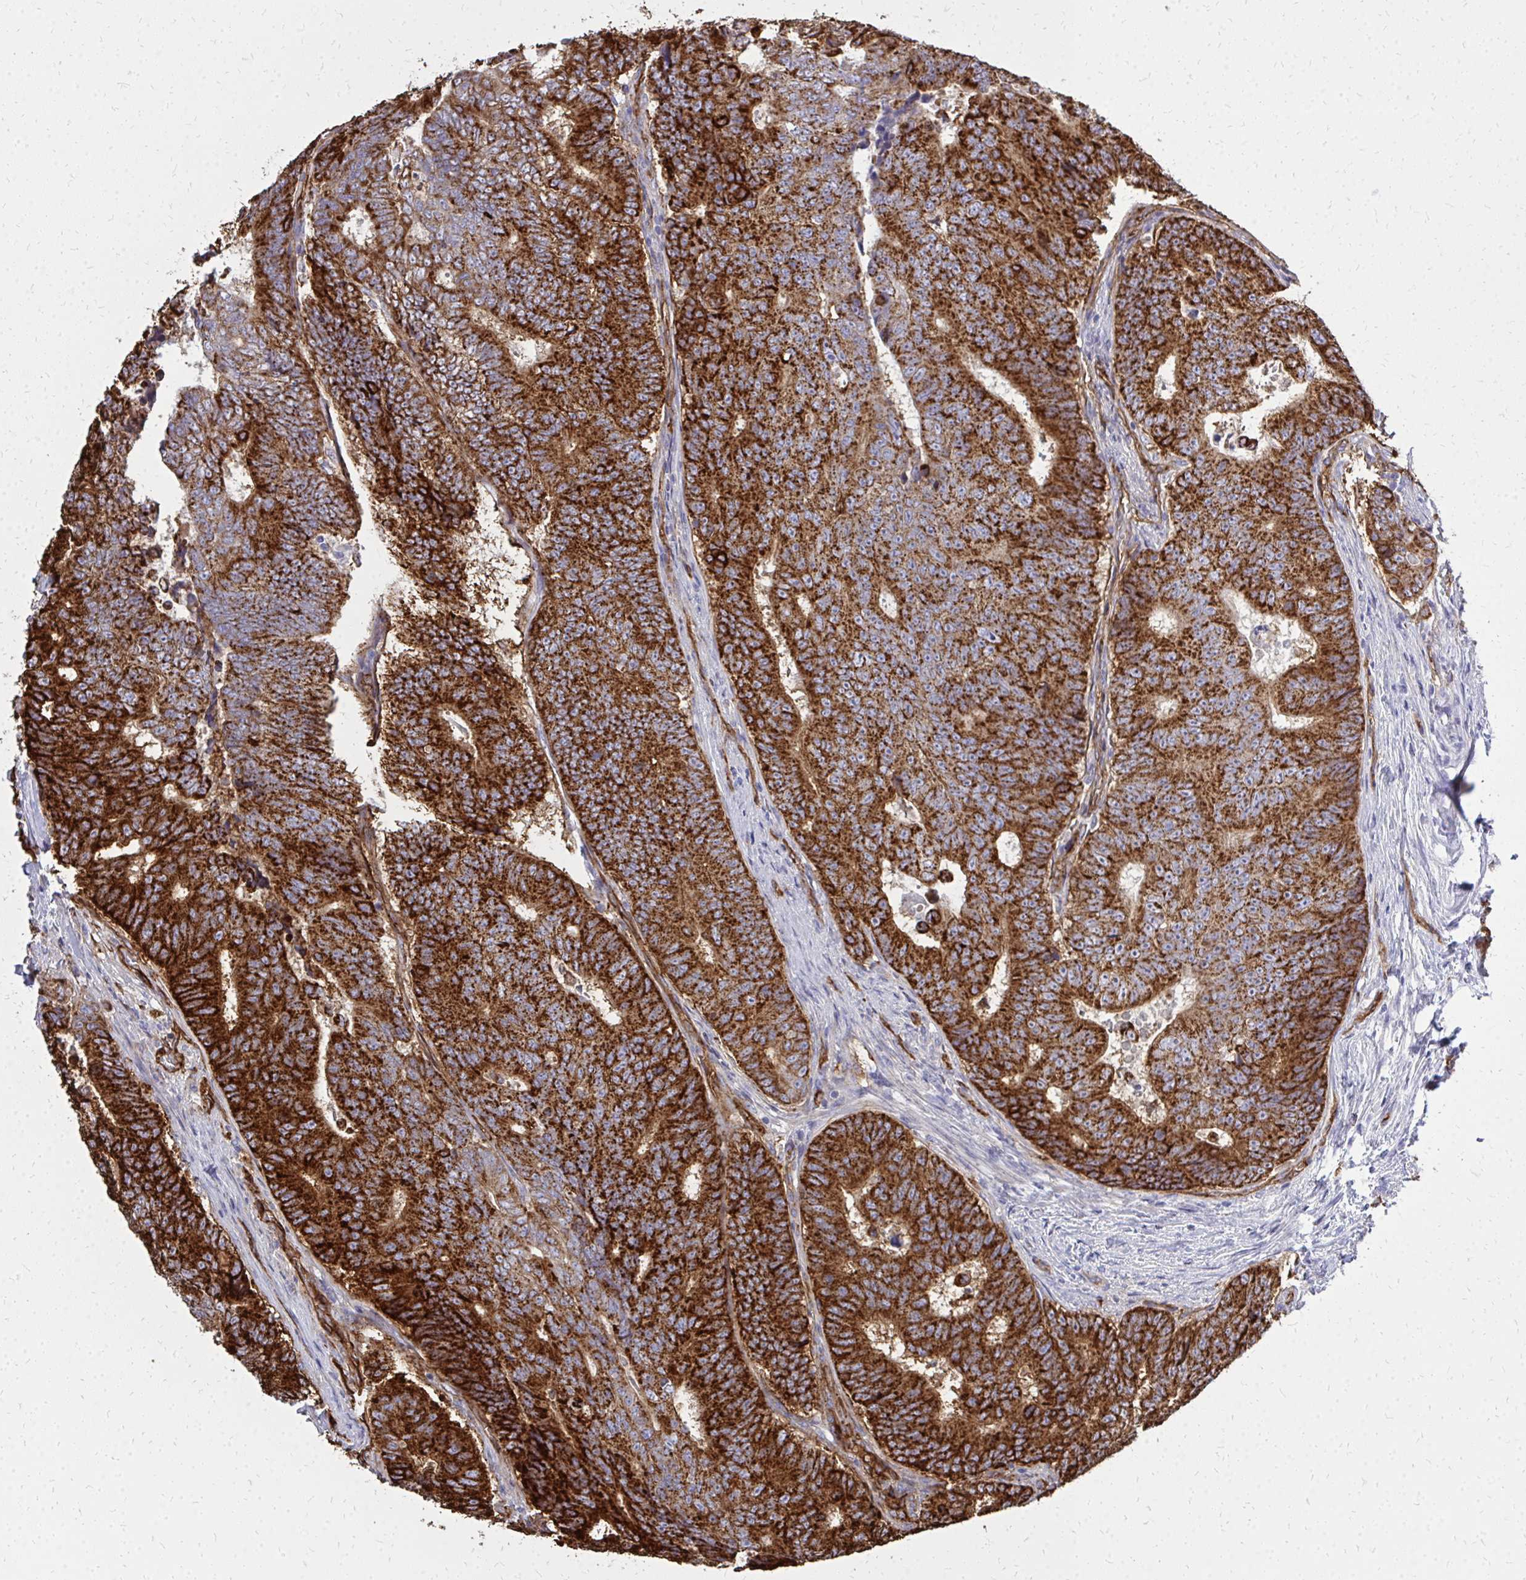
{"staining": {"intensity": "strong", "quantity": ">75%", "location": "cytoplasmic/membranous"}, "tissue": "colorectal cancer", "cell_type": "Tumor cells", "image_type": "cancer", "snomed": [{"axis": "morphology", "description": "Adenocarcinoma, NOS"}, {"axis": "topography", "description": "Colon"}], "caption": "Protein expression analysis of human colorectal adenocarcinoma reveals strong cytoplasmic/membranous staining in about >75% of tumor cells. (DAB = brown stain, brightfield microscopy at high magnification).", "gene": "MARCKSL1", "patient": {"sex": "female", "age": 48}}